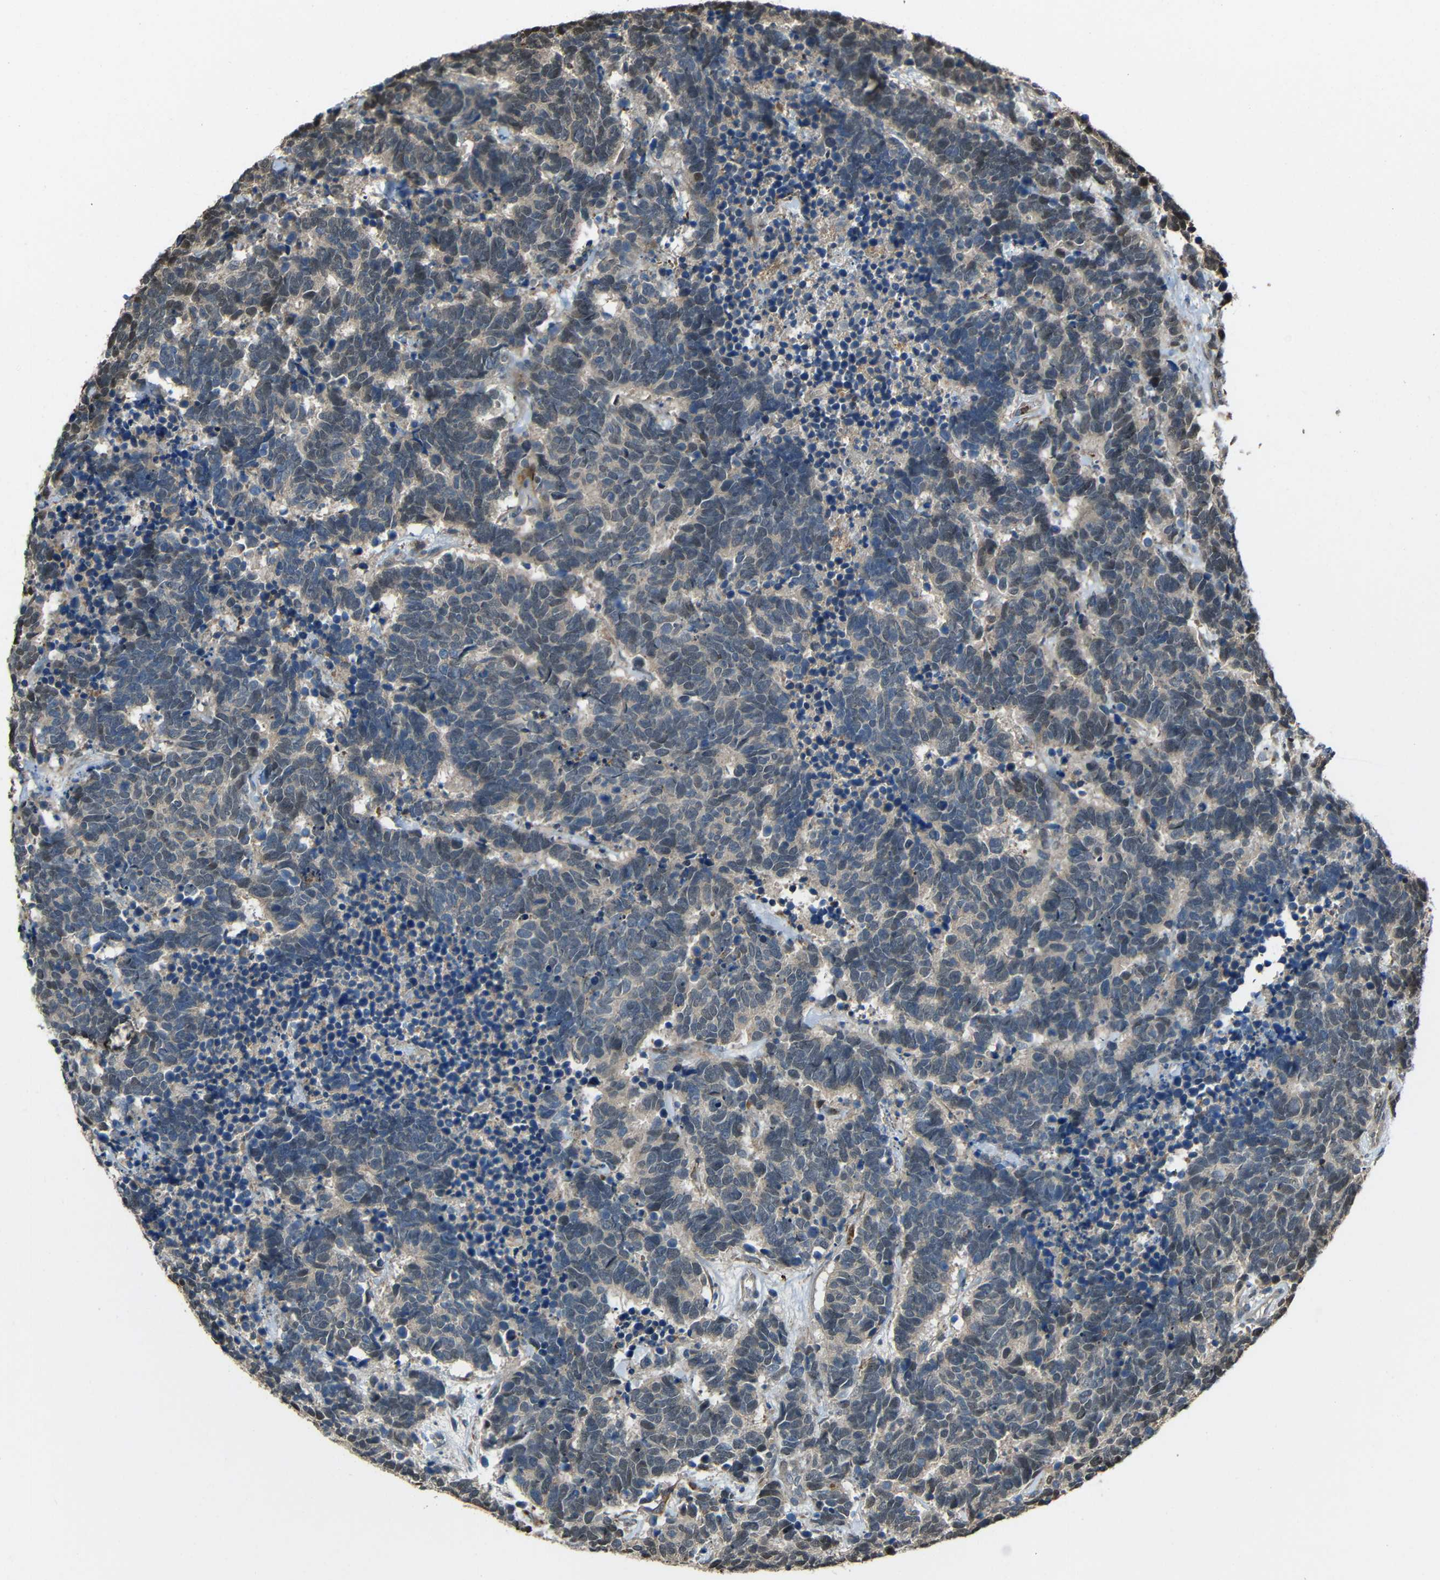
{"staining": {"intensity": "weak", "quantity": "<25%", "location": "cytoplasmic/membranous"}, "tissue": "carcinoid", "cell_type": "Tumor cells", "image_type": "cancer", "snomed": [{"axis": "morphology", "description": "Carcinoma, NOS"}, {"axis": "morphology", "description": "Carcinoid, malignant, NOS"}, {"axis": "topography", "description": "Urinary bladder"}], "caption": "DAB (3,3'-diaminobenzidine) immunohistochemical staining of carcinoid exhibits no significant staining in tumor cells.", "gene": "STBD1", "patient": {"sex": "male", "age": 57}}